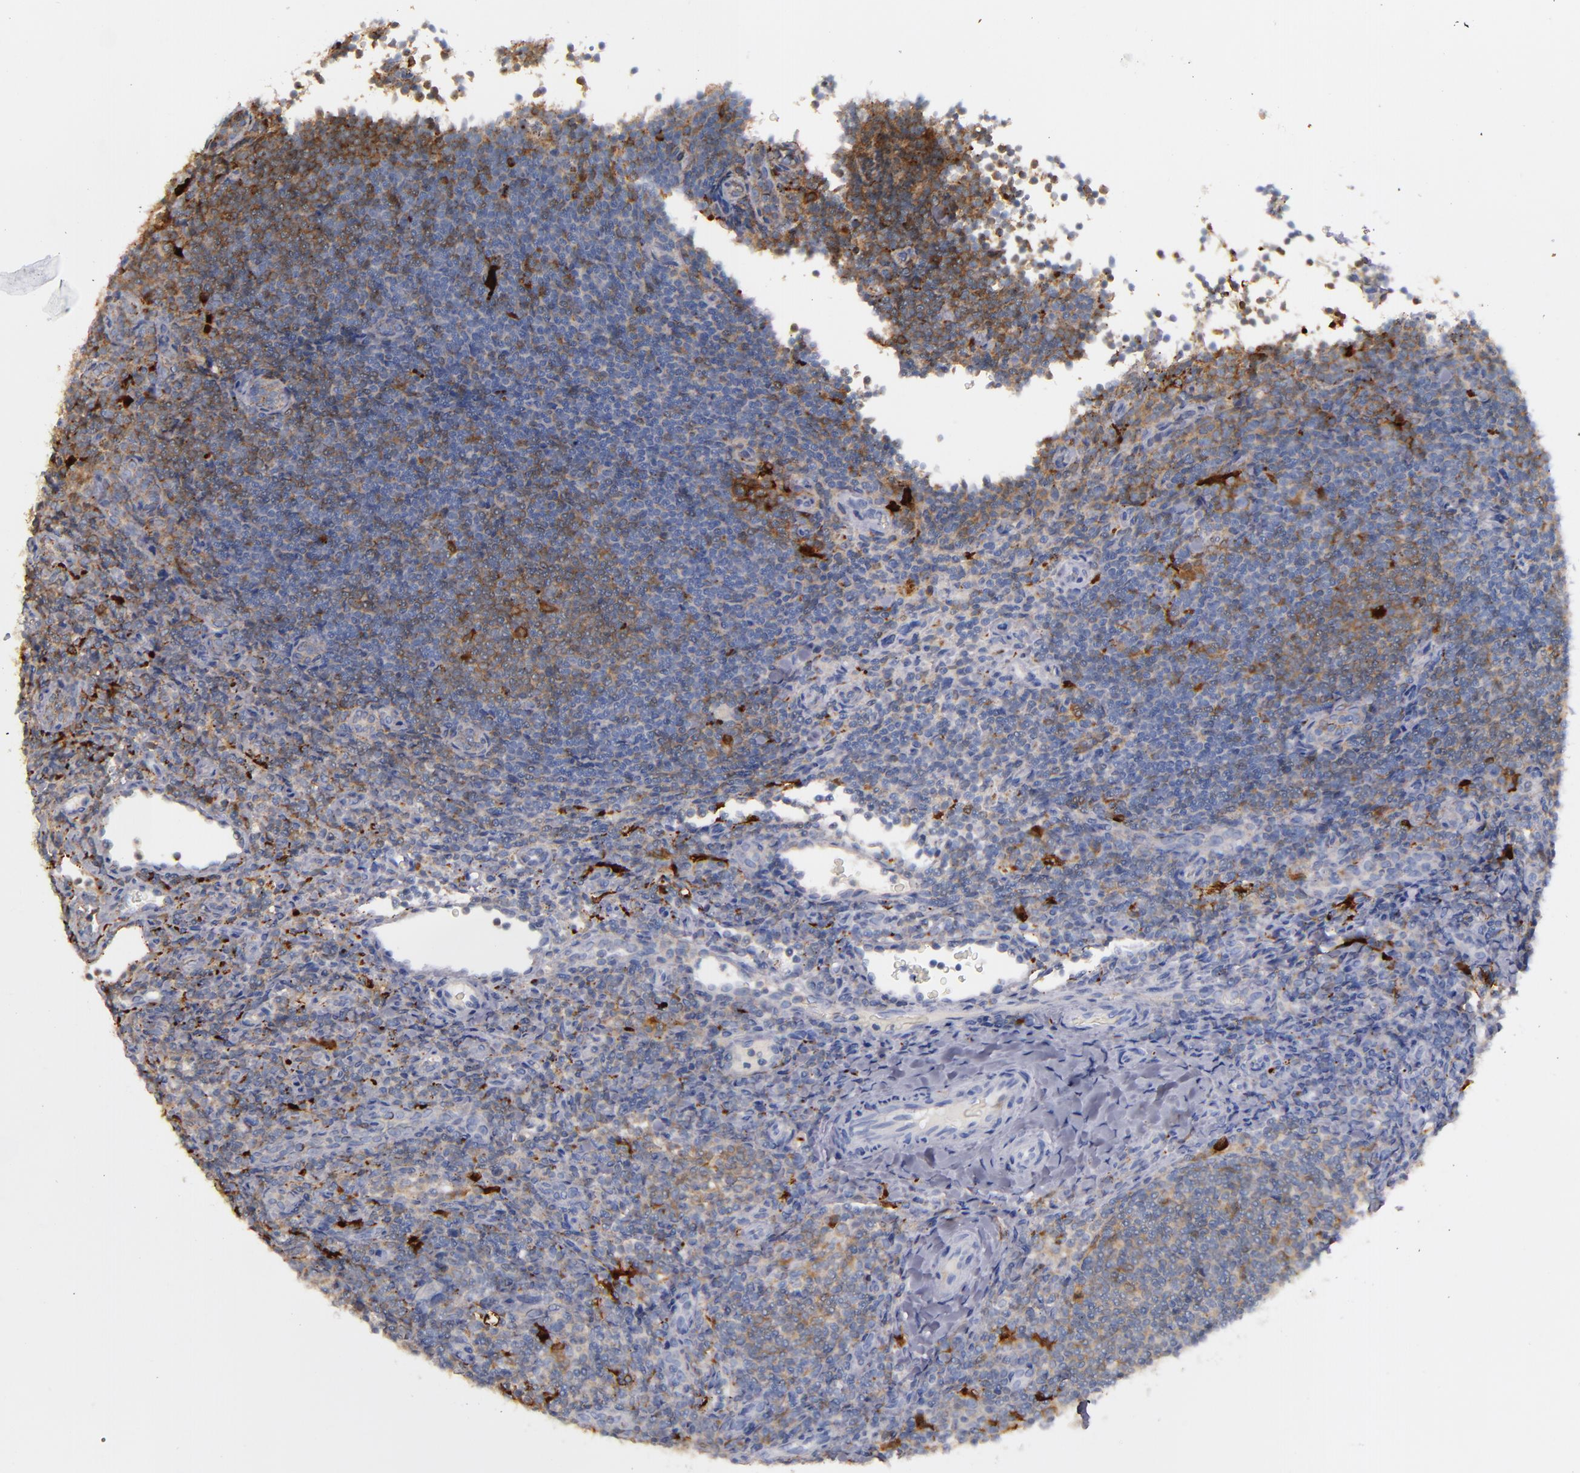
{"staining": {"intensity": "strong", "quantity": "<25%", "location": "cytoplasmic/membranous"}, "tissue": "lymphoma", "cell_type": "Tumor cells", "image_type": "cancer", "snomed": [{"axis": "morphology", "description": "Malignant lymphoma, non-Hodgkin's type, Low grade"}, {"axis": "topography", "description": "Lymph node"}], "caption": "An immunohistochemistry photomicrograph of neoplastic tissue is shown. Protein staining in brown highlights strong cytoplasmic/membranous positivity in malignant lymphoma, non-Hodgkin's type (low-grade) within tumor cells.", "gene": "TRAF1", "patient": {"sex": "female", "age": 76}}